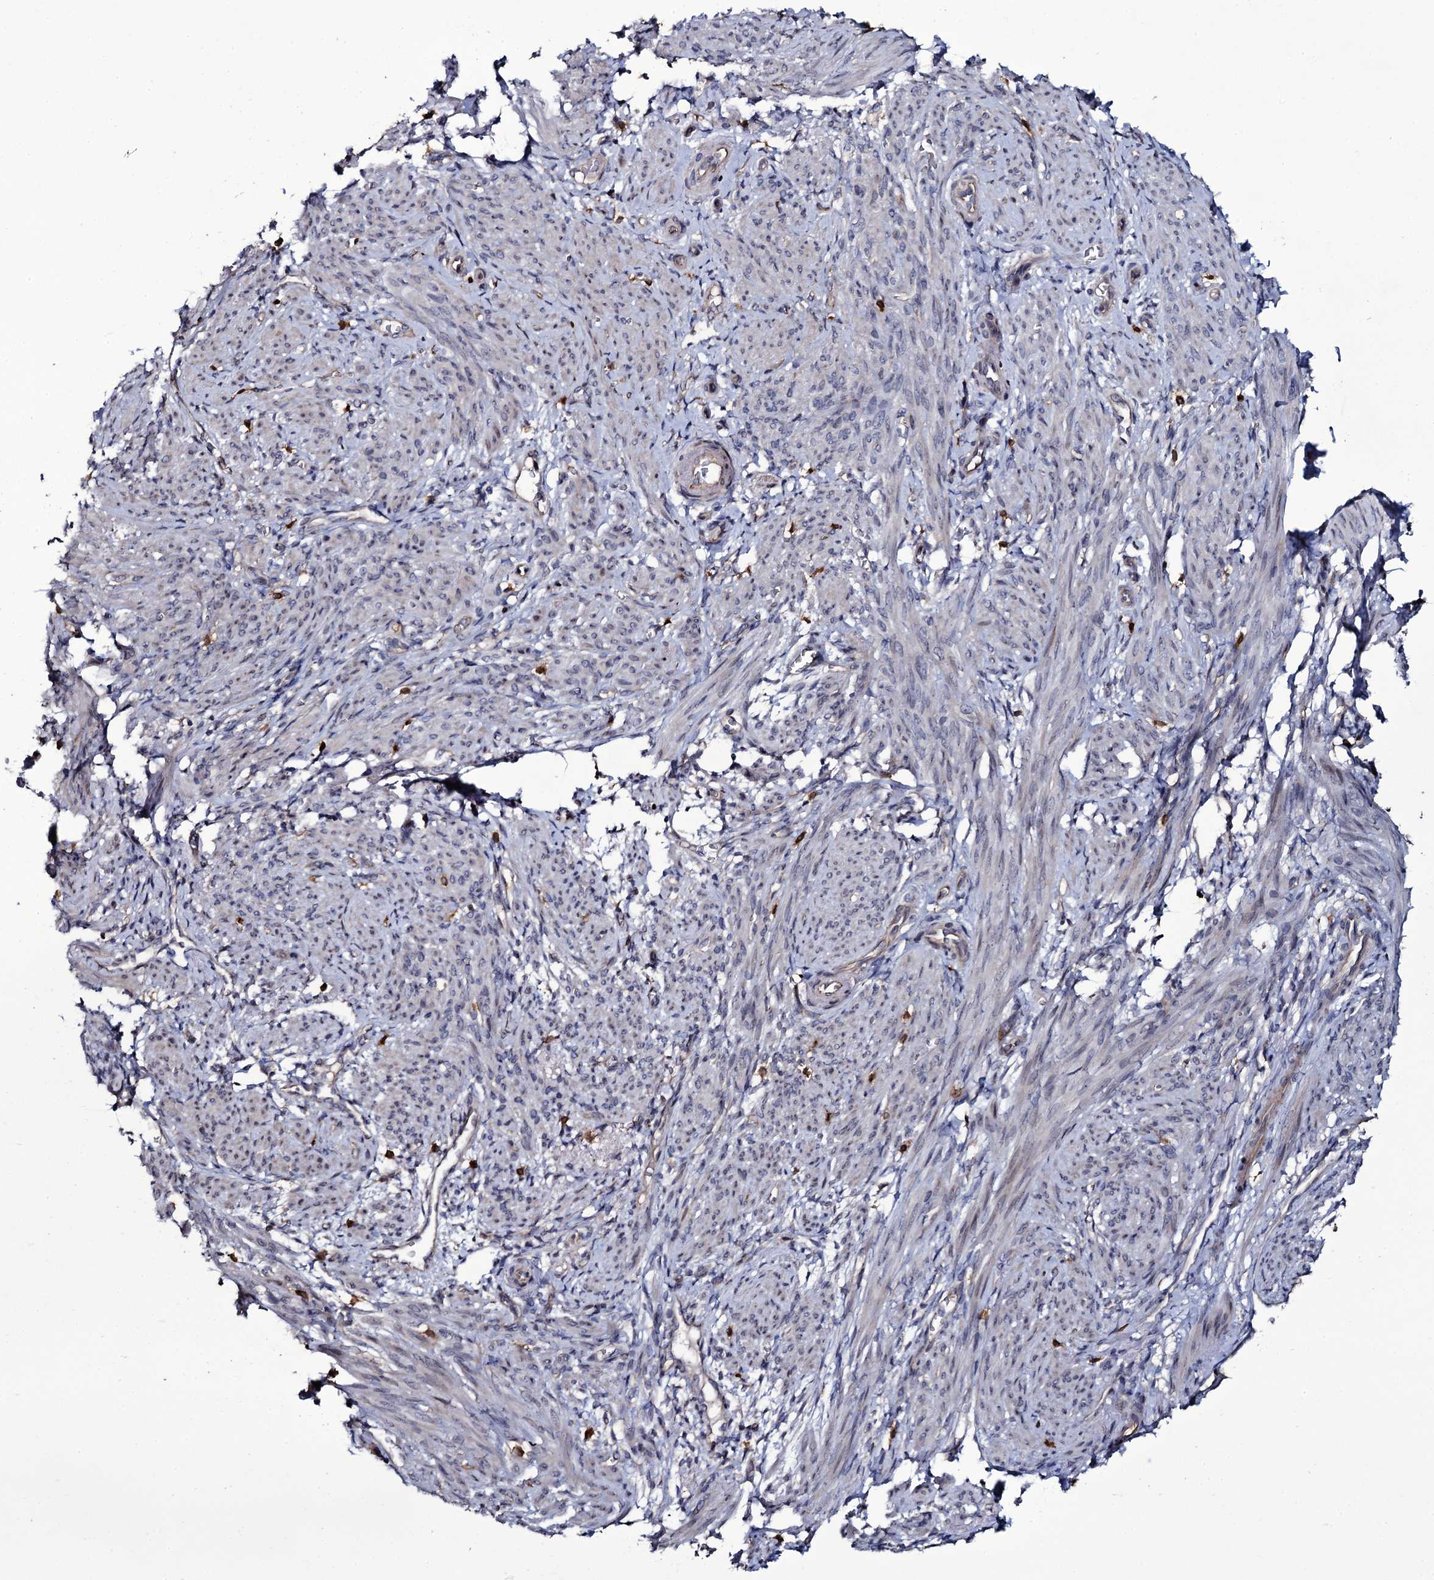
{"staining": {"intensity": "weak", "quantity": "<25%", "location": "cytoplasmic/membranous"}, "tissue": "smooth muscle", "cell_type": "Smooth muscle cells", "image_type": "normal", "snomed": [{"axis": "morphology", "description": "Normal tissue, NOS"}, {"axis": "topography", "description": "Smooth muscle"}], "caption": "Immunohistochemical staining of unremarkable smooth muscle exhibits no significant staining in smooth muscle cells.", "gene": "TTC23", "patient": {"sex": "female", "age": 39}}